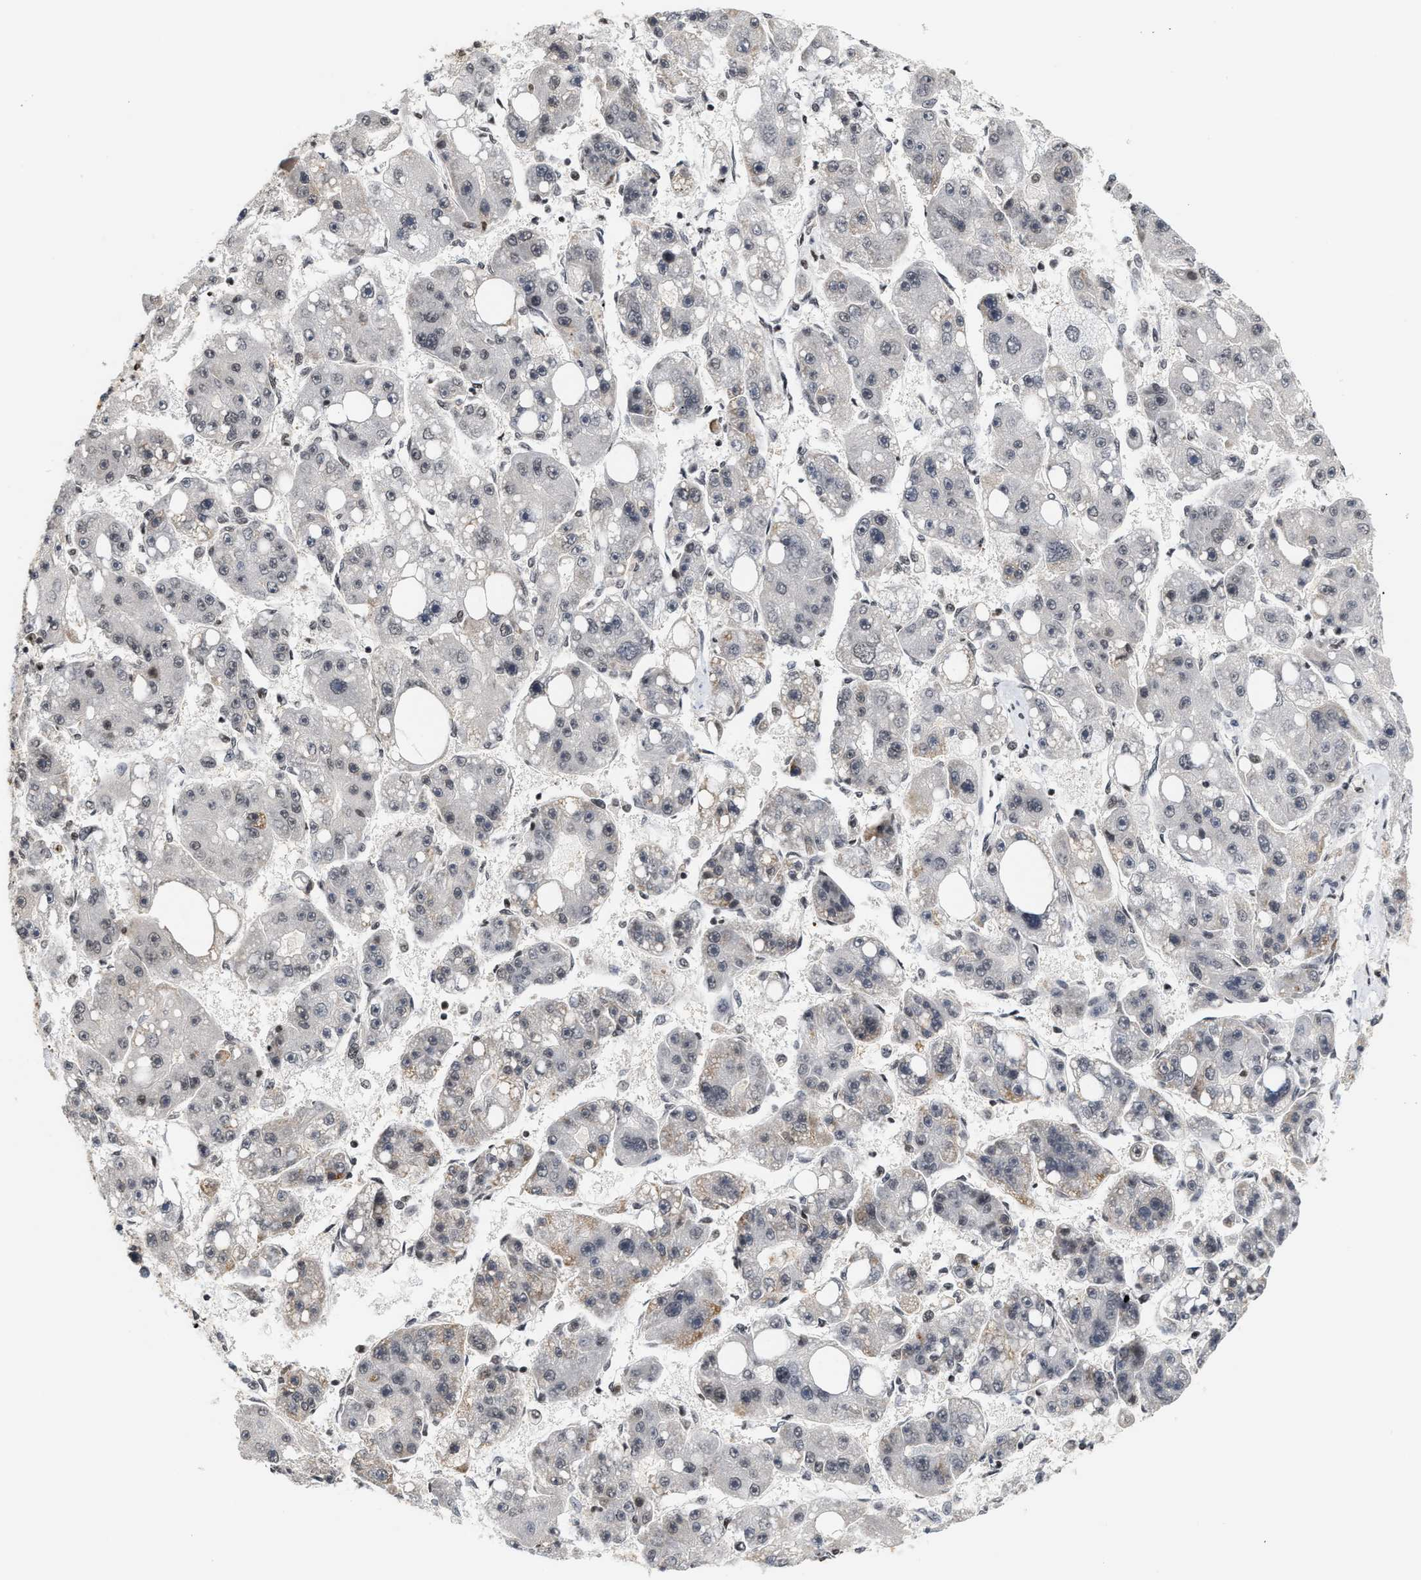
{"staining": {"intensity": "weak", "quantity": "<25%", "location": "nuclear"}, "tissue": "liver cancer", "cell_type": "Tumor cells", "image_type": "cancer", "snomed": [{"axis": "morphology", "description": "Carcinoma, Hepatocellular, NOS"}, {"axis": "topography", "description": "Liver"}], "caption": "Immunohistochemistry (IHC) micrograph of neoplastic tissue: liver cancer (hepatocellular carcinoma) stained with DAB (3,3'-diaminobenzidine) demonstrates no significant protein positivity in tumor cells.", "gene": "ANKRD6", "patient": {"sex": "female", "age": 61}}